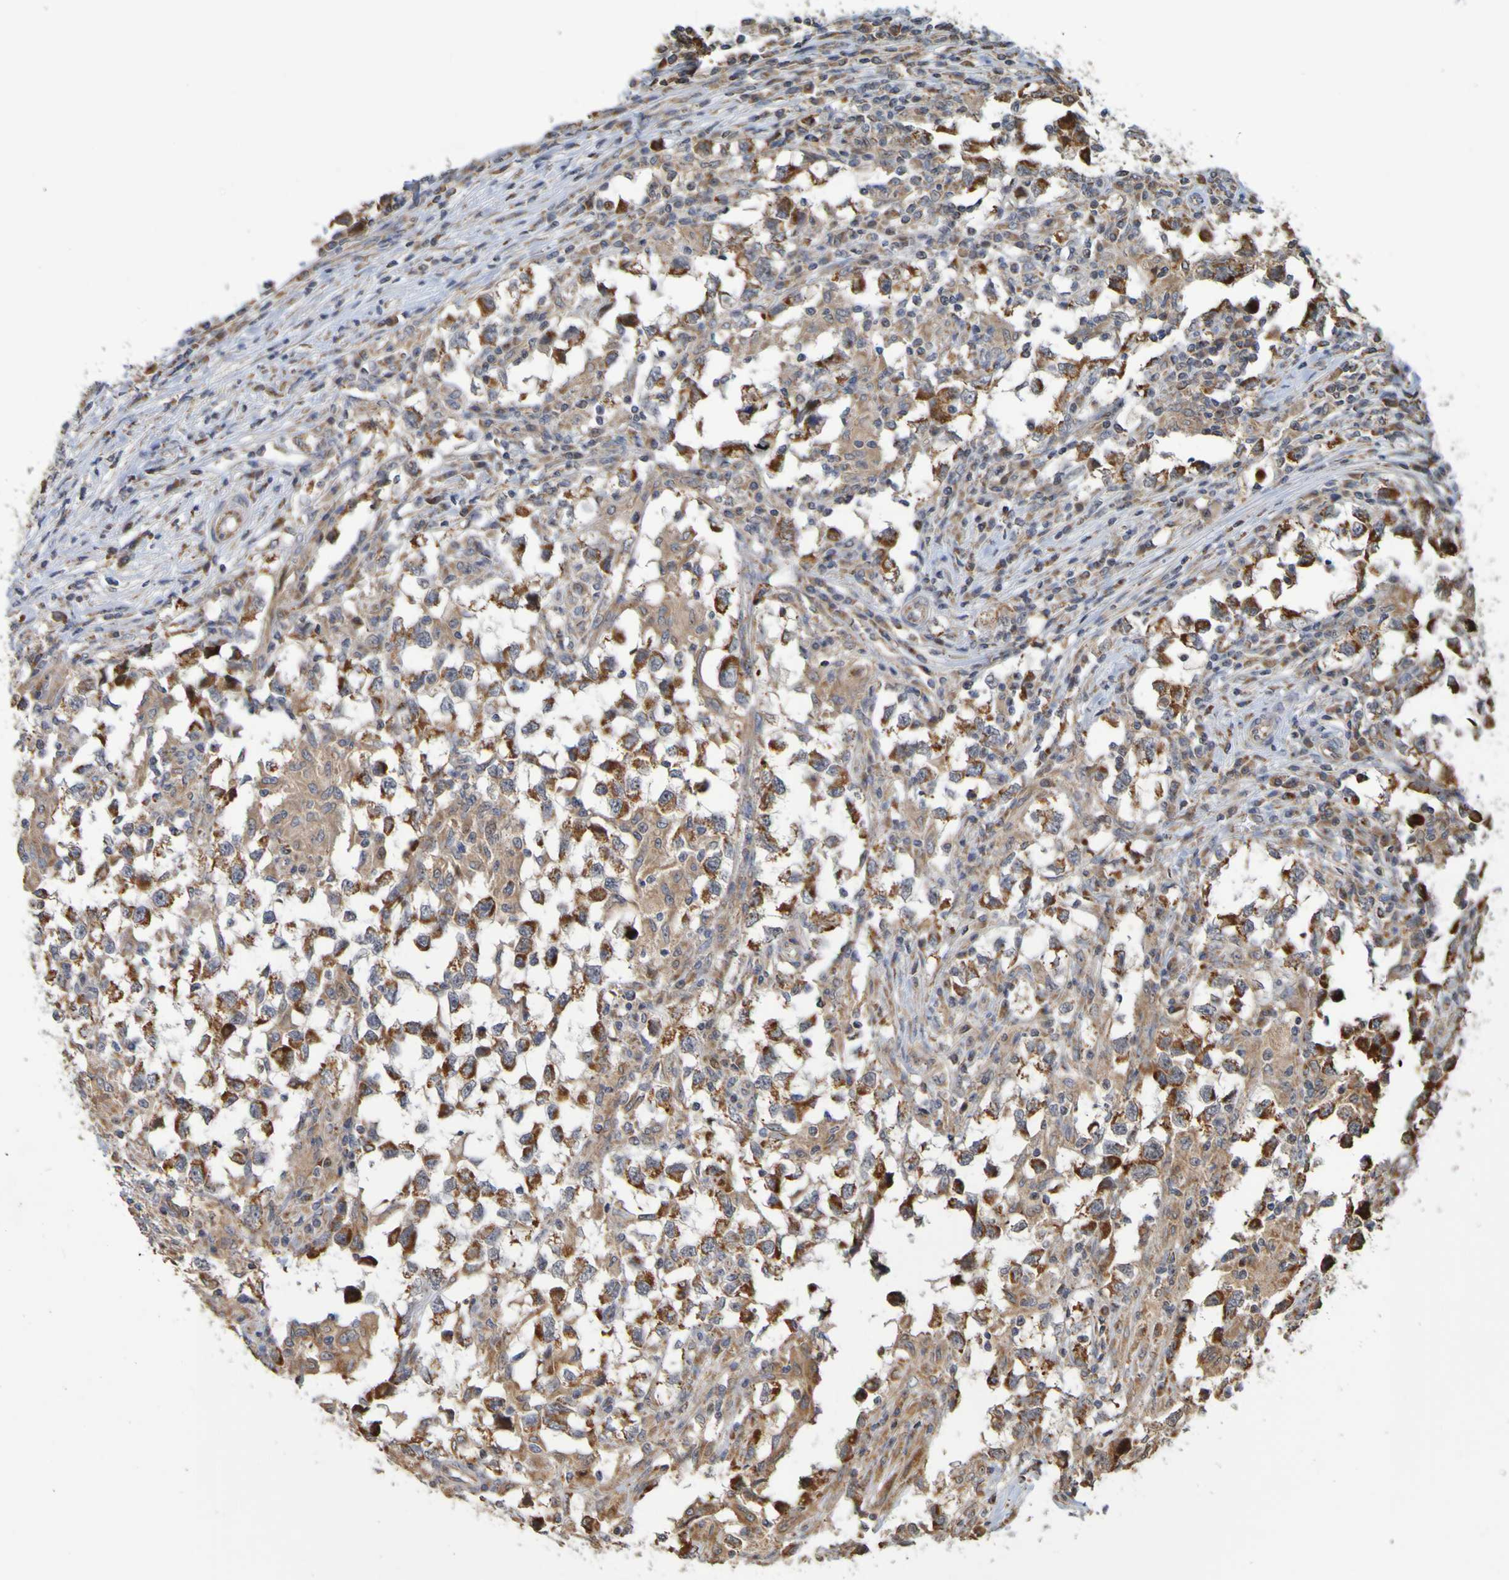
{"staining": {"intensity": "moderate", "quantity": ">75%", "location": "cytoplasmic/membranous"}, "tissue": "testis cancer", "cell_type": "Tumor cells", "image_type": "cancer", "snomed": [{"axis": "morphology", "description": "Carcinoma, Embryonal, NOS"}, {"axis": "topography", "description": "Testis"}], "caption": "The image shows a brown stain indicating the presence of a protein in the cytoplasmic/membranous of tumor cells in embryonal carcinoma (testis).", "gene": "TMBIM1", "patient": {"sex": "male", "age": 21}}